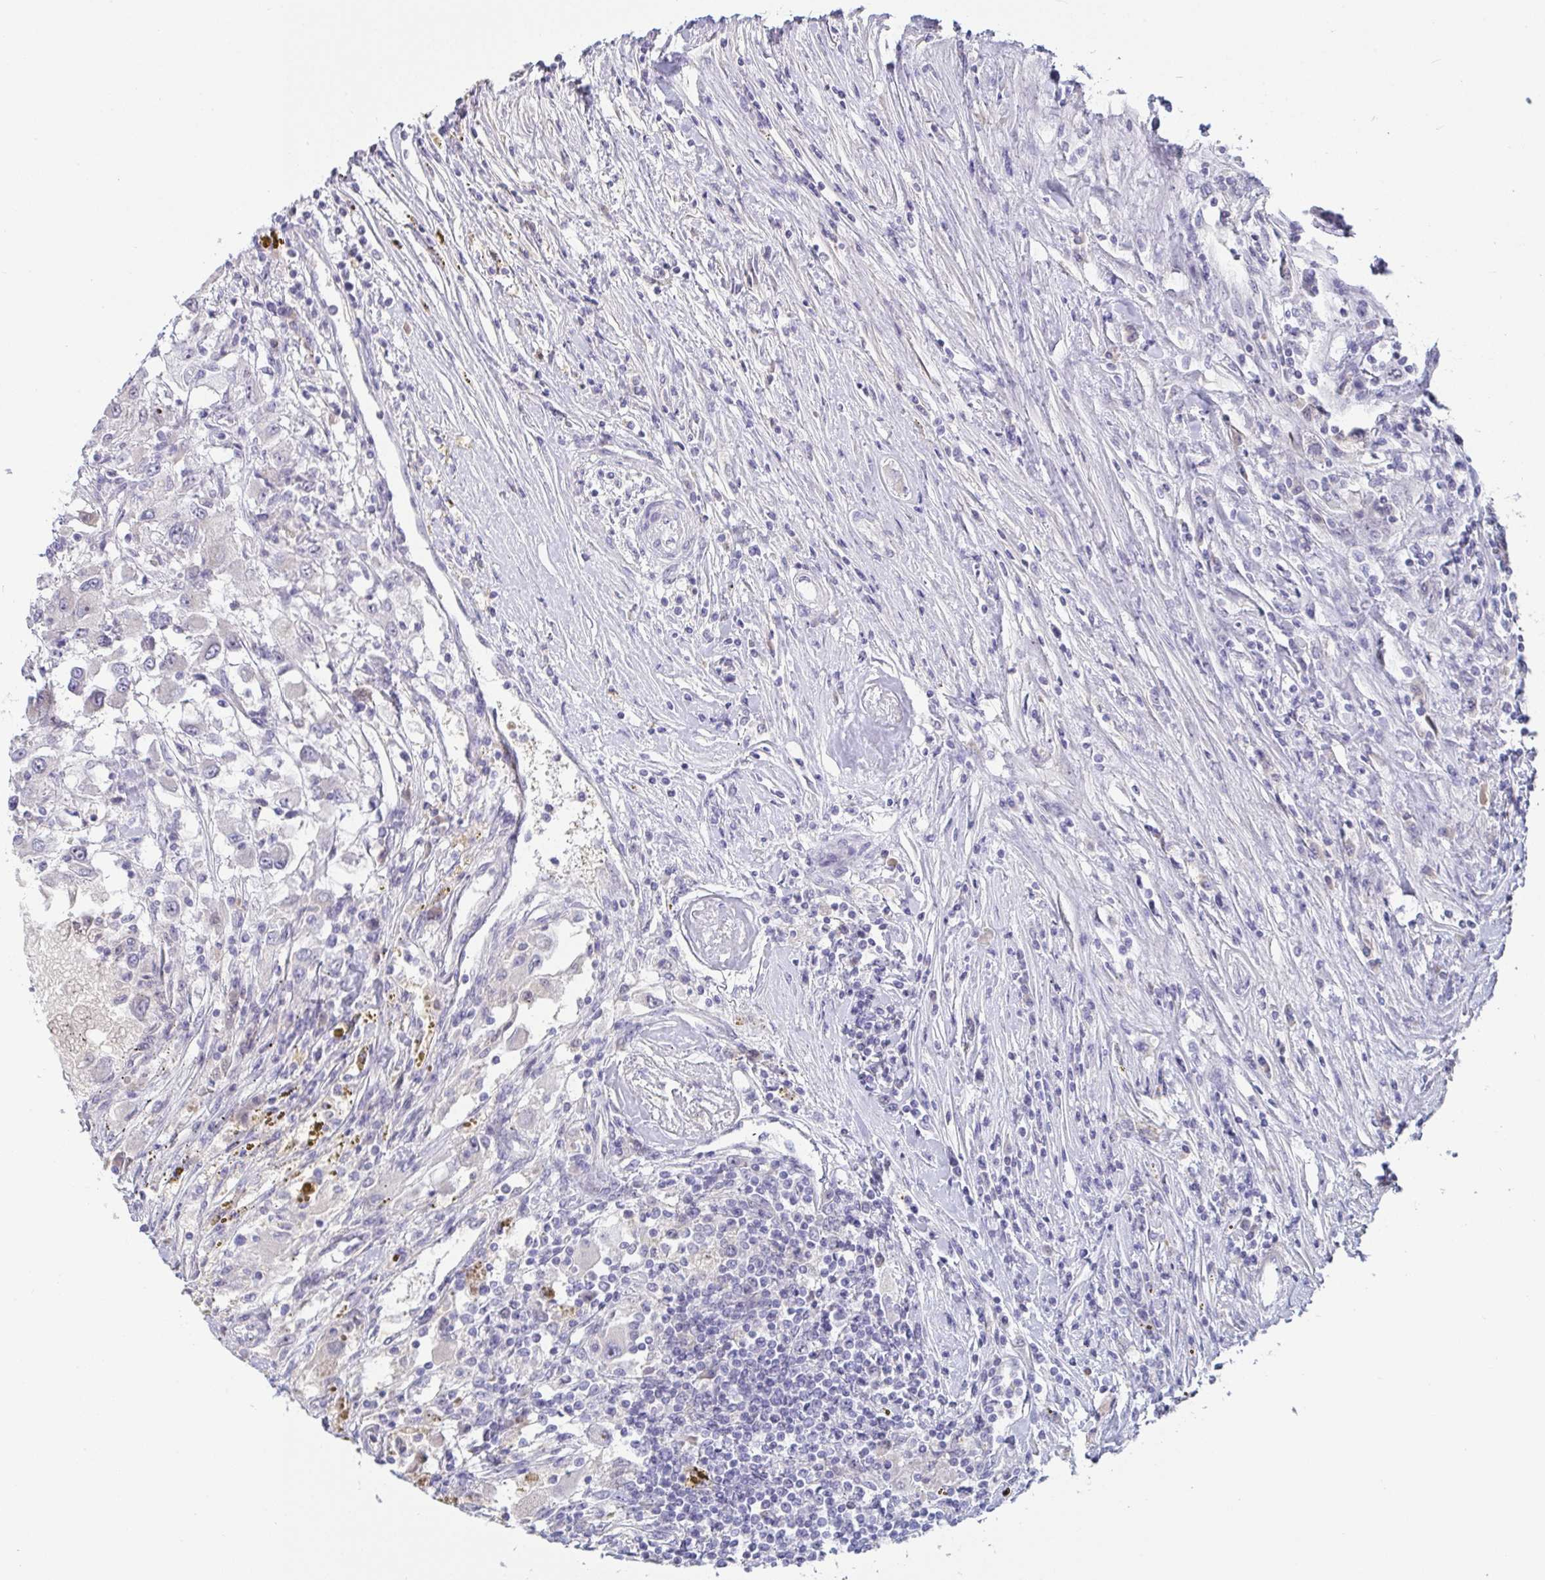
{"staining": {"intensity": "negative", "quantity": "none", "location": "none"}, "tissue": "renal cancer", "cell_type": "Tumor cells", "image_type": "cancer", "snomed": [{"axis": "morphology", "description": "Adenocarcinoma, NOS"}, {"axis": "topography", "description": "Kidney"}], "caption": "IHC of human renal cancer (adenocarcinoma) demonstrates no expression in tumor cells.", "gene": "MYC", "patient": {"sex": "female", "age": 67}}